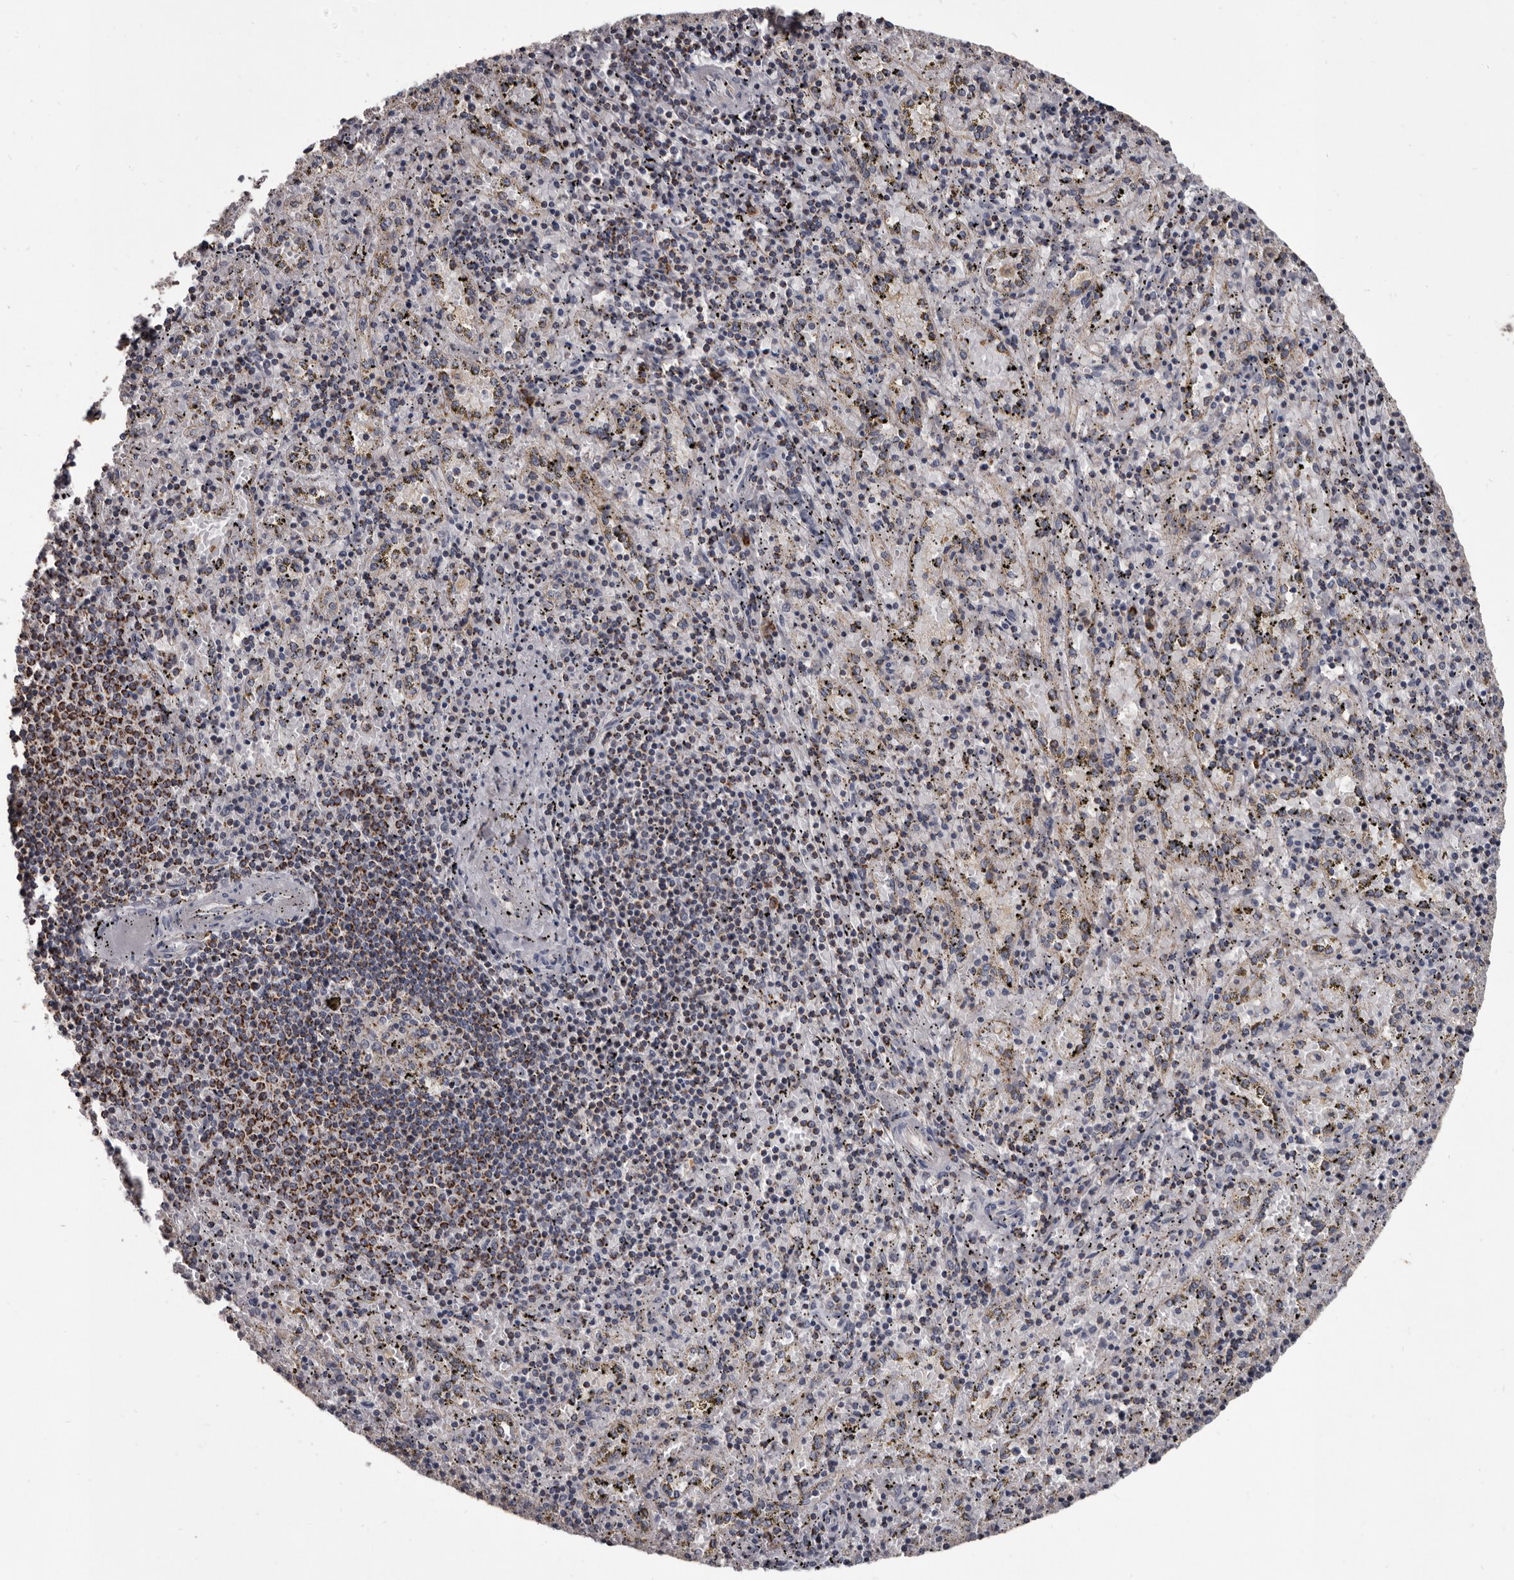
{"staining": {"intensity": "moderate", "quantity": "<25%", "location": "cytoplasmic/membranous"}, "tissue": "spleen", "cell_type": "Cells in red pulp", "image_type": "normal", "snomed": [{"axis": "morphology", "description": "Normal tissue, NOS"}, {"axis": "topography", "description": "Spleen"}], "caption": "This is a micrograph of immunohistochemistry (IHC) staining of normal spleen, which shows moderate positivity in the cytoplasmic/membranous of cells in red pulp.", "gene": "ALDH5A1", "patient": {"sex": "male", "age": 11}}